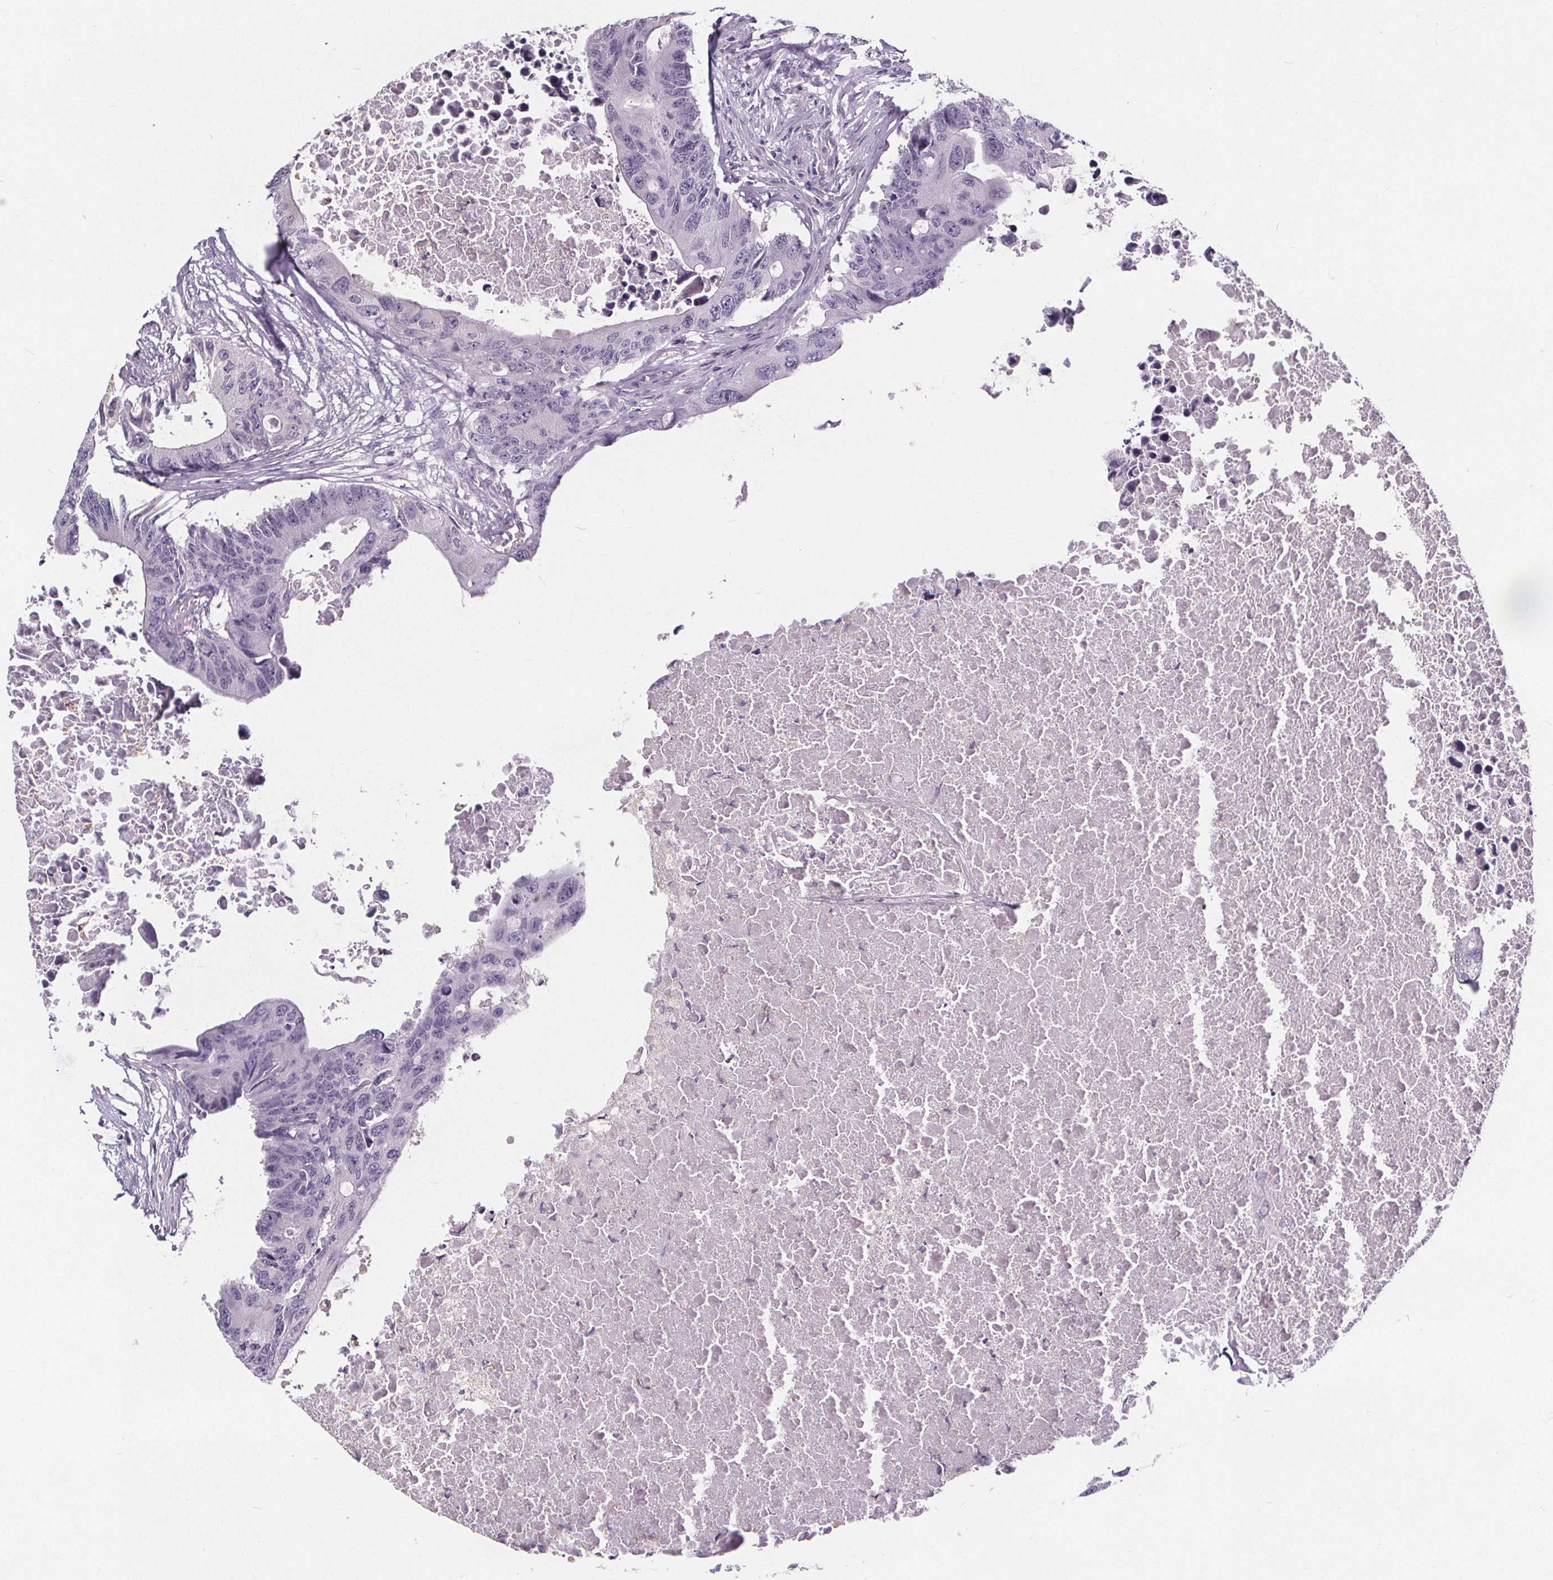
{"staining": {"intensity": "negative", "quantity": "none", "location": "none"}, "tissue": "colorectal cancer", "cell_type": "Tumor cells", "image_type": "cancer", "snomed": [{"axis": "morphology", "description": "Adenocarcinoma, NOS"}, {"axis": "topography", "description": "Colon"}], "caption": "High magnification brightfield microscopy of colorectal cancer (adenocarcinoma) stained with DAB (3,3'-diaminobenzidine) (brown) and counterstained with hematoxylin (blue): tumor cells show no significant positivity.", "gene": "ATP6V1D", "patient": {"sex": "male", "age": 71}}